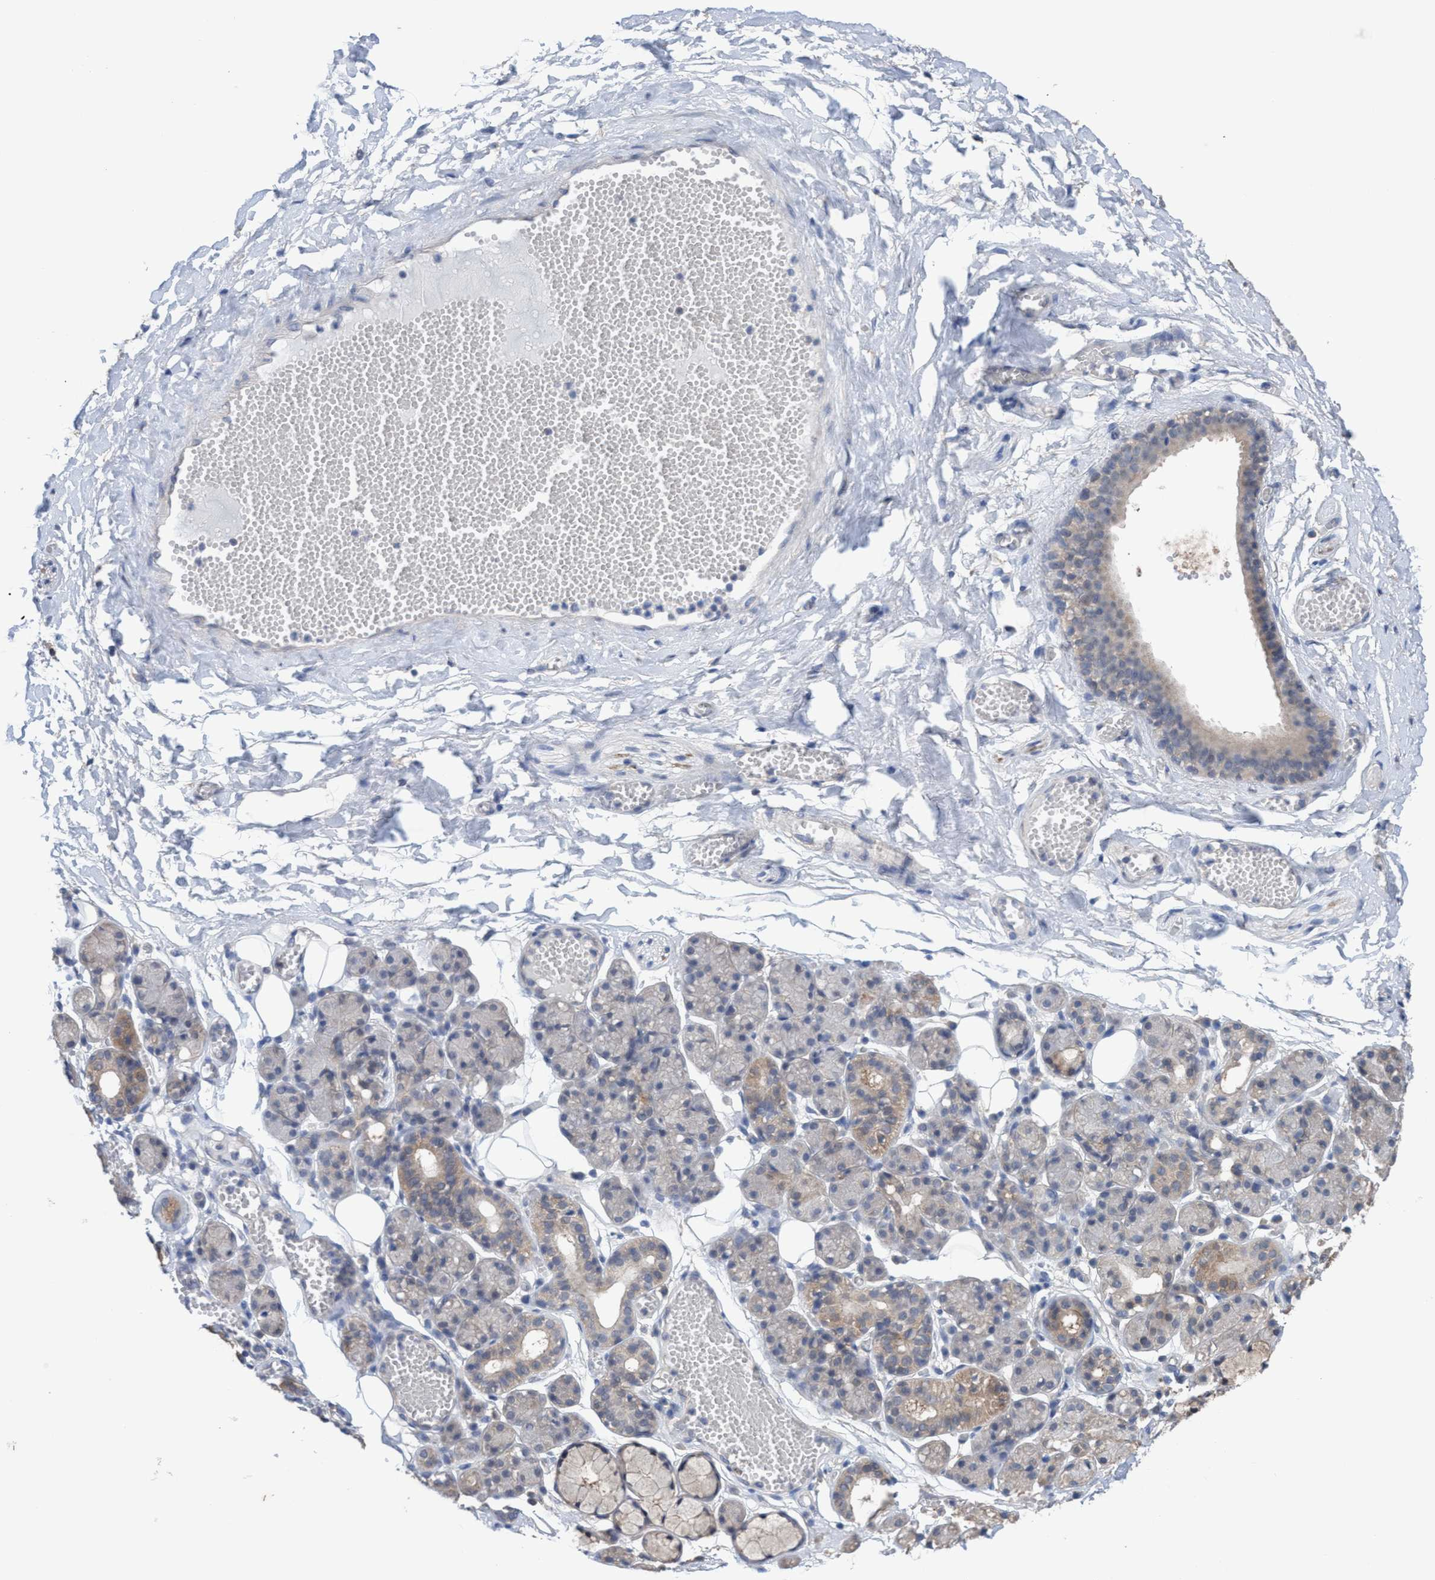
{"staining": {"intensity": "weak", "quantity": "<25%", "location": "cytoplasmic/membranous"}, "tissue": "salivary gland", "cell_type": "Glandular cells", "image_type": "normal", "snomed": [{"axis": "morphology", "description": "Normal tissue, NOS"}, {"axis": "topography", "description": "Salivary gland"}], "caption": "The image demonstrates no staining of glandular cells in normal salivary gland. The staining was performed using DAB (3,3'-diaminobenzidine) to visualize the protein expression in brown, while the nuclei were stained in blue with hematoxylin (Magnification: 20x).", "gene": "GLOD4", "patient": {"sex": "male", "age": 63}}